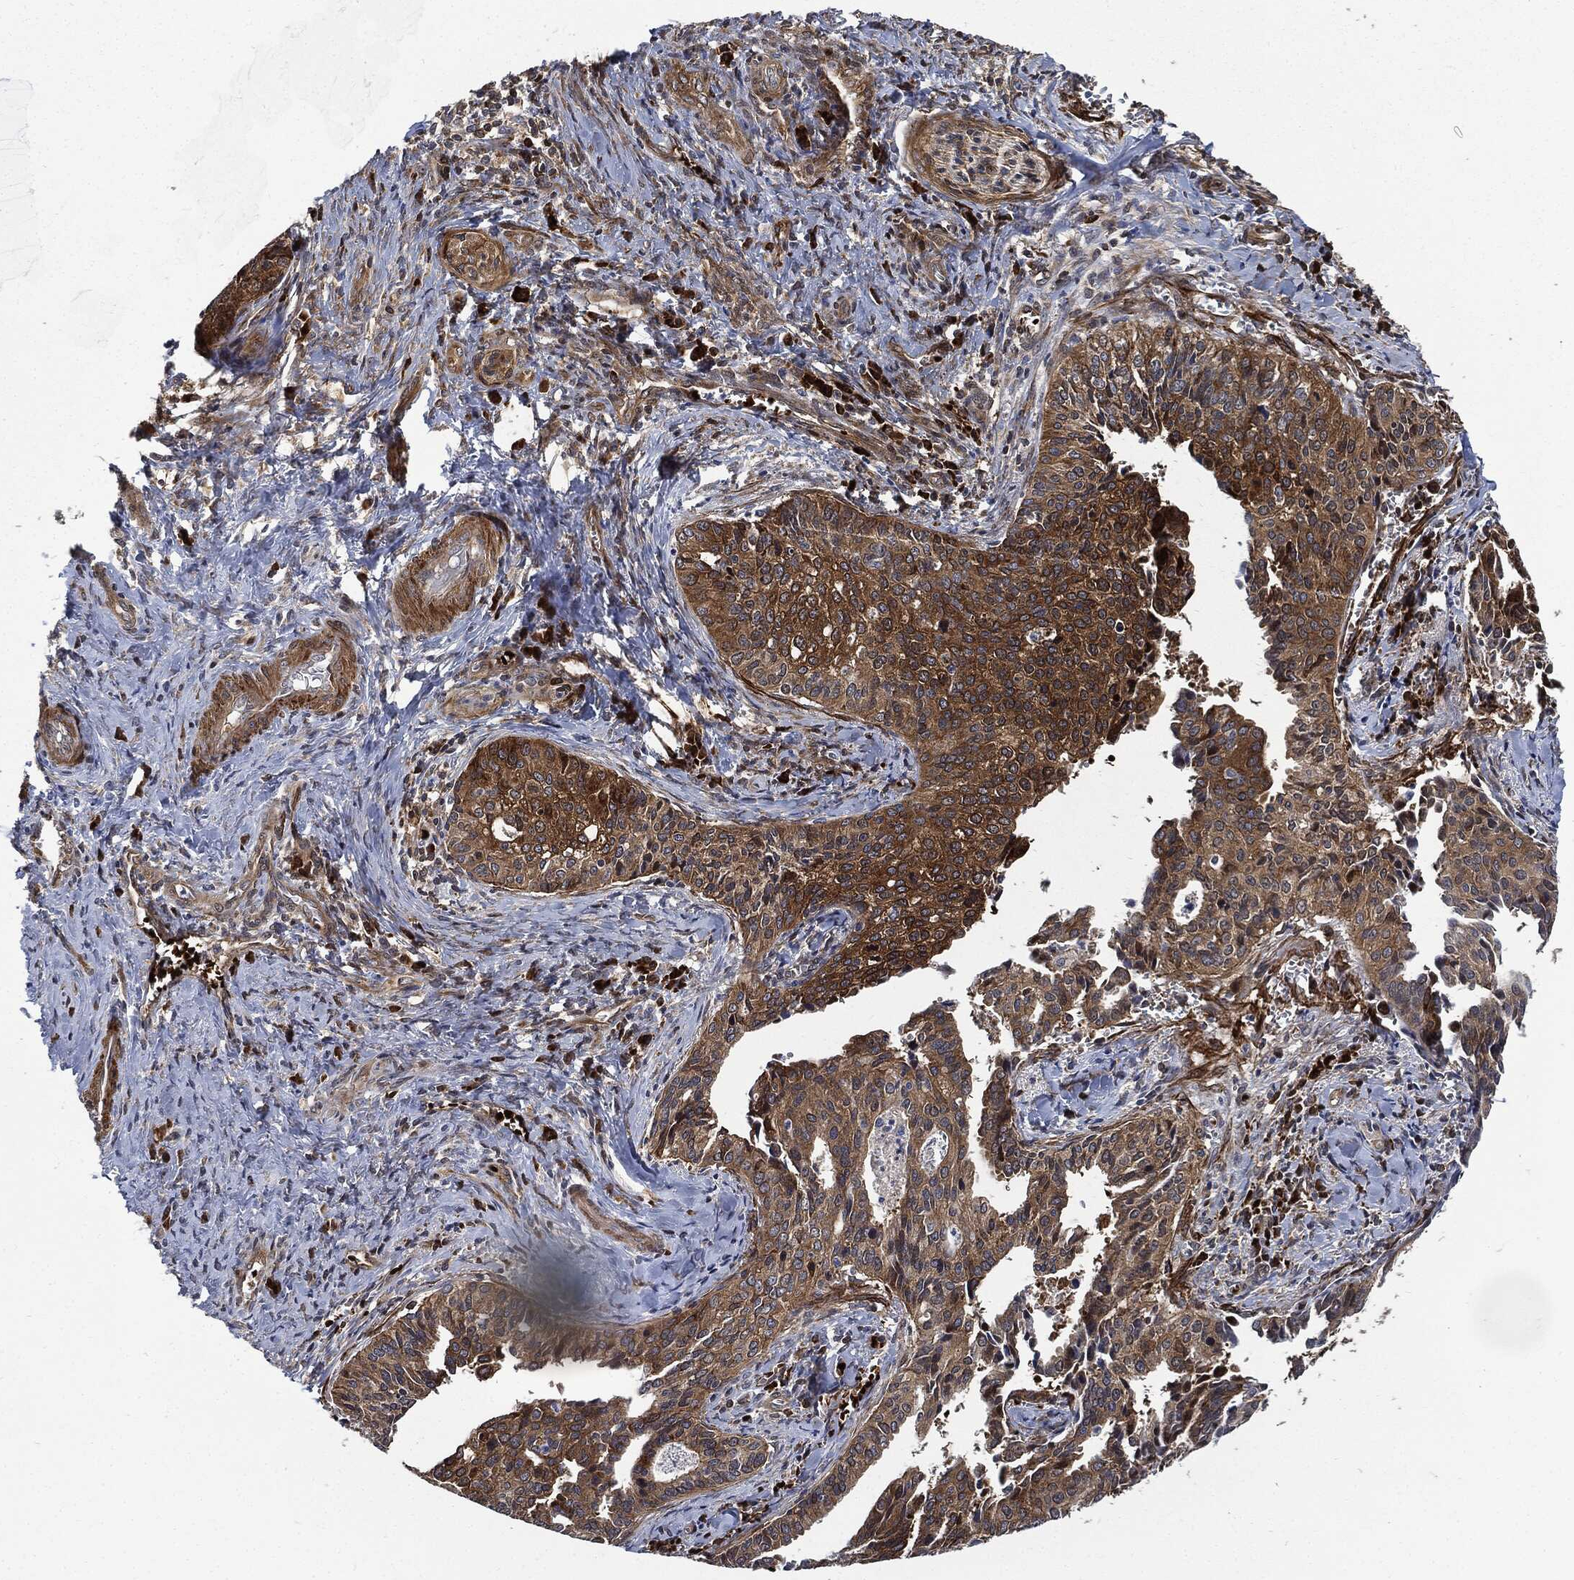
{"staining": {"intensity": "moderate", "quantity": ">75%", "location": "cytoplasmic/membranous"}, "tissue": "cervical cancer", "cell_type": "Tumor cells", "image_type": "cancer", "snomed": [{"axis": "morphology", "description": "Squamous cell carcinoma, NOS"}, {"axis": "topography", "description": "Cervix"}], "caption": "Immunohistochemical staining of cervical cancer demonstrates medium levels of moderate cytoplasmic/membranous positivity in about >75% of tumor cells.", "gene": "PRDX2", "patient": {"sex": "female", "age": 29}}